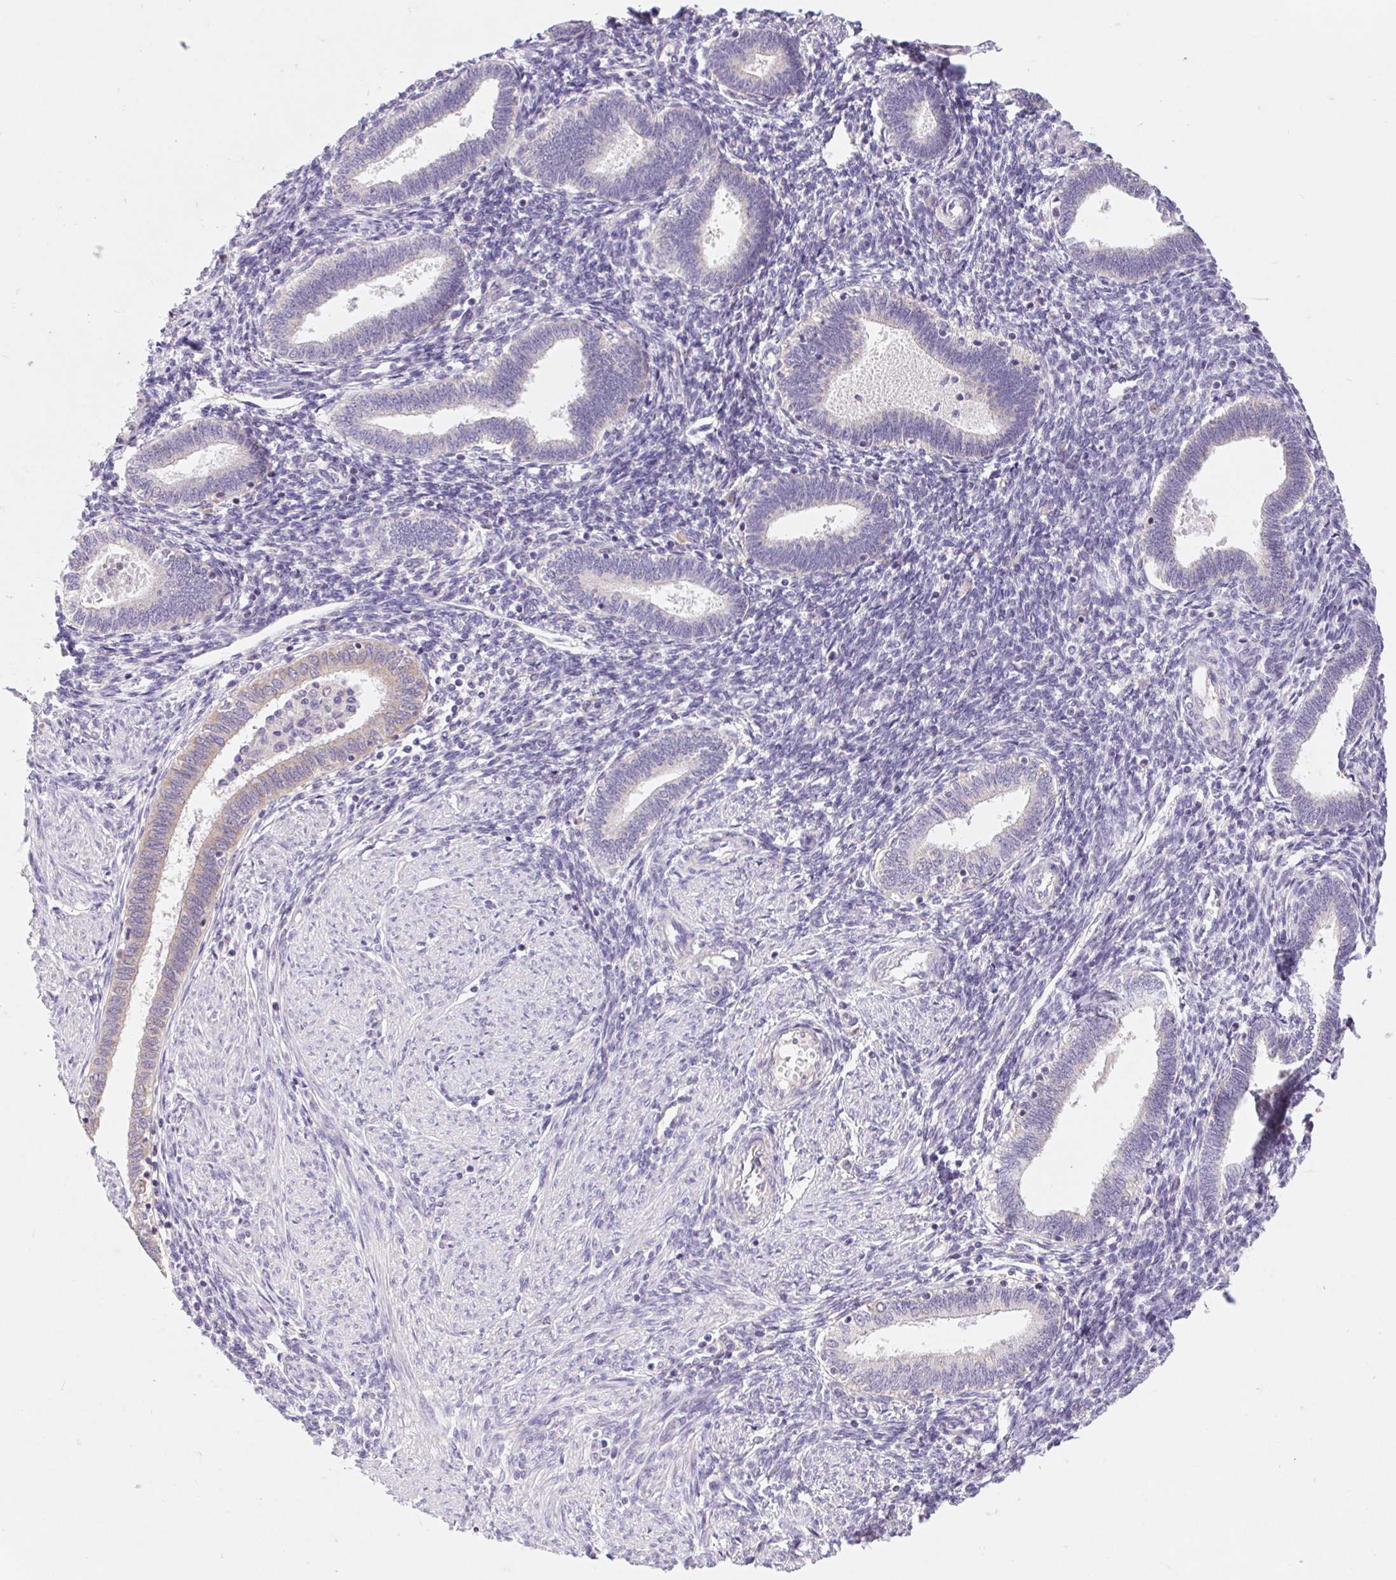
{"staining": {"intensity": "negative", "quantity": "none", "location": "none"}, "tissue": "endometrium", "cell_type": "Cells in endometrial stroma", "image_type": "normal", "snomed": [{"axis": "morphology", "description": "Normal tissue, NOS"}, {"axis": "topography", "description": "Endometrium"}], "caption": "Immunohistochemical staining of benign endometrium demonstrates no significant expression in cells in endometrial stroma. The staining is performed using DAB brown chromogen with nuclei counter-stained in using hematoxylin.", "gene": "DPPA5", "patient": {"sex": "female", "age": 42}}